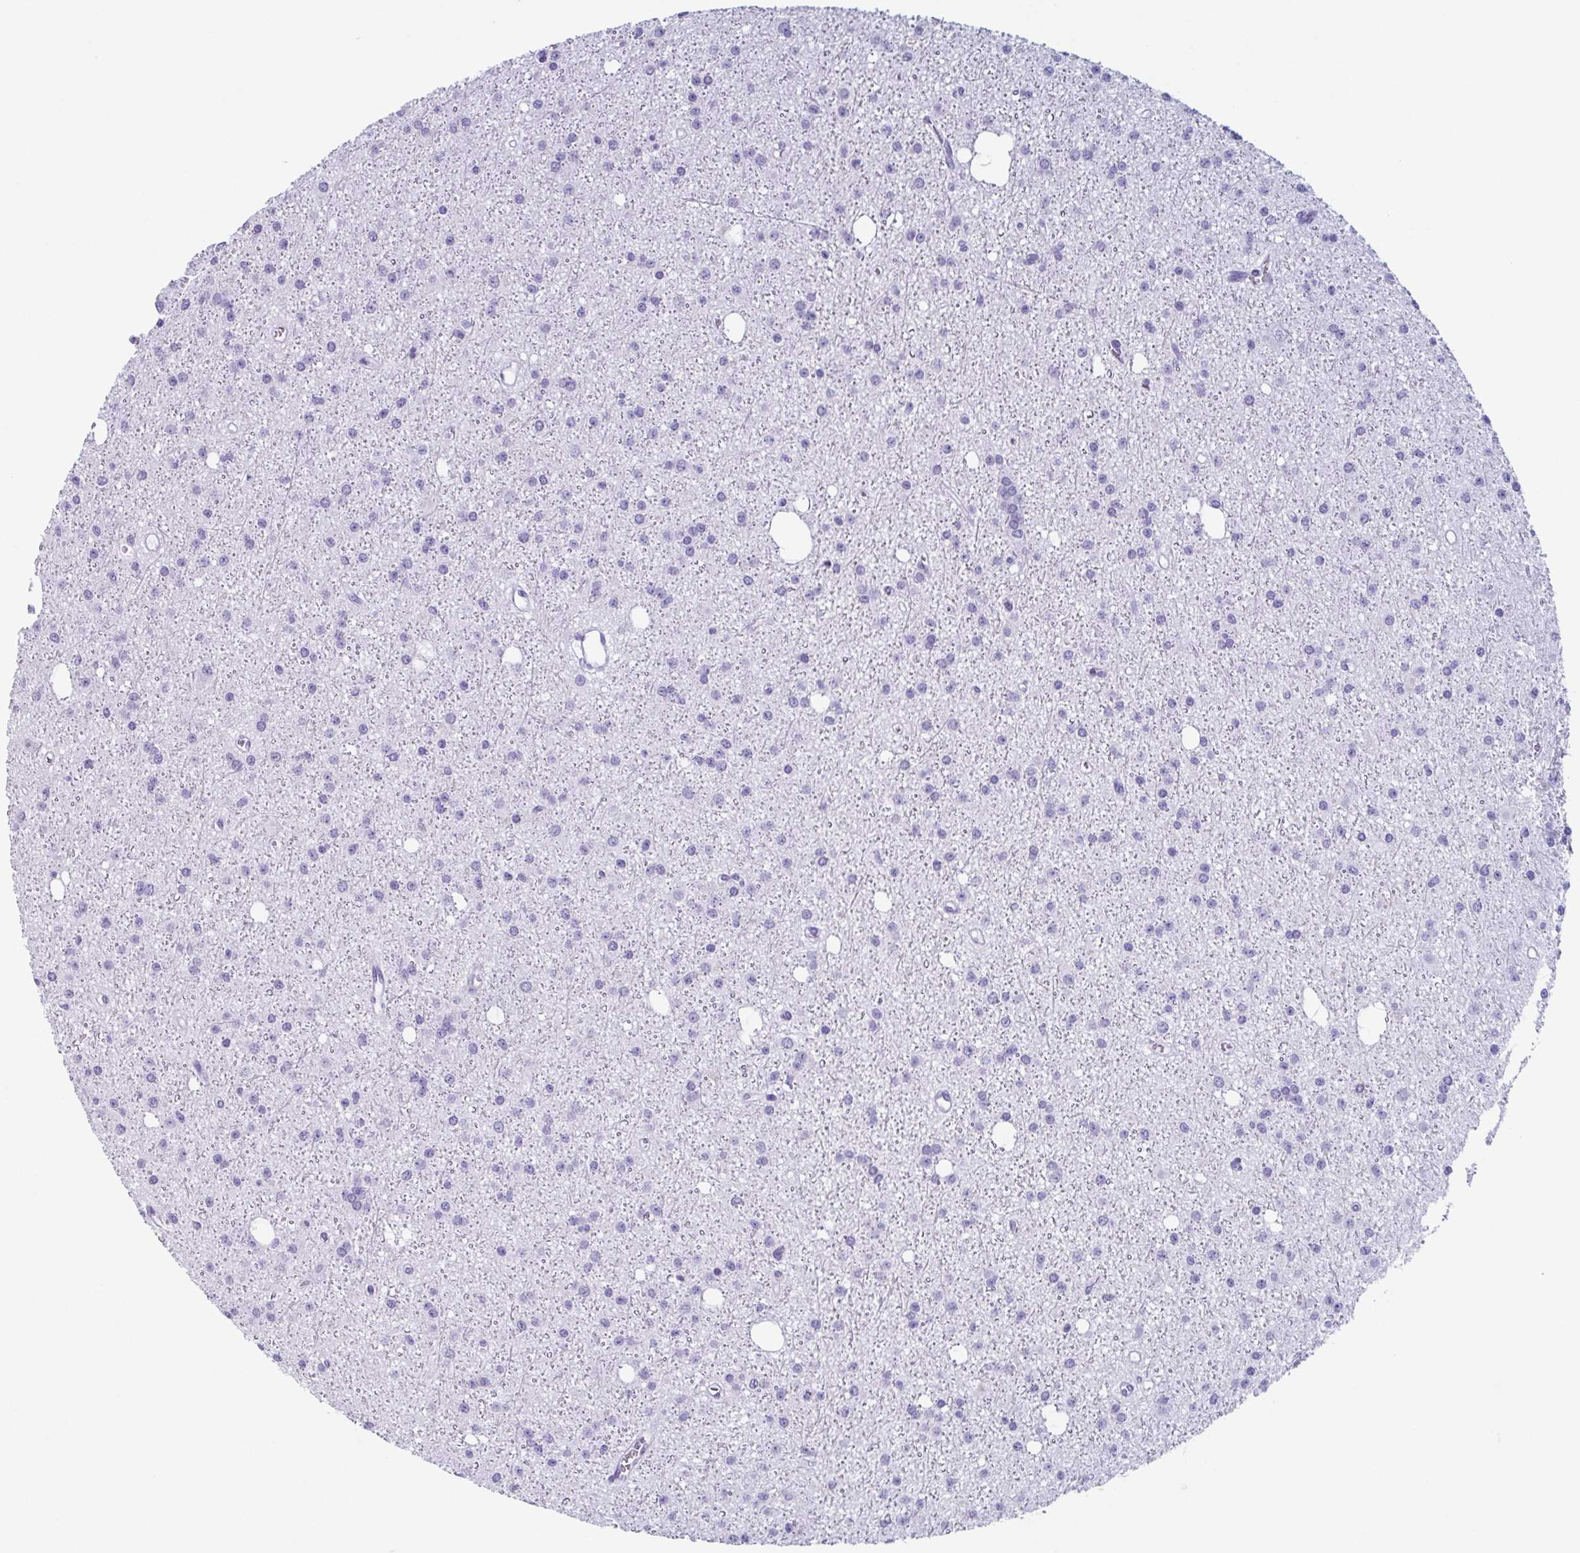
{"staining": {"intensity": "negative", "quantity": "none", "location": "none"}, "tissue": "glioma", "cell_type": "Tumor cells", "image_type": "cancer", "snomed": [{"axis": "morphology", "description": "Glioma, malignant, Low grade"}, {"axis": "topography", "description": "Brain"}], "caption": "DAB immunohistochemical staining of human malignant glioma (low-grade) shows no significant expression in tumor cells.", "gene": "ENKUR", "patient": {"sex": "male", "age": 27}}